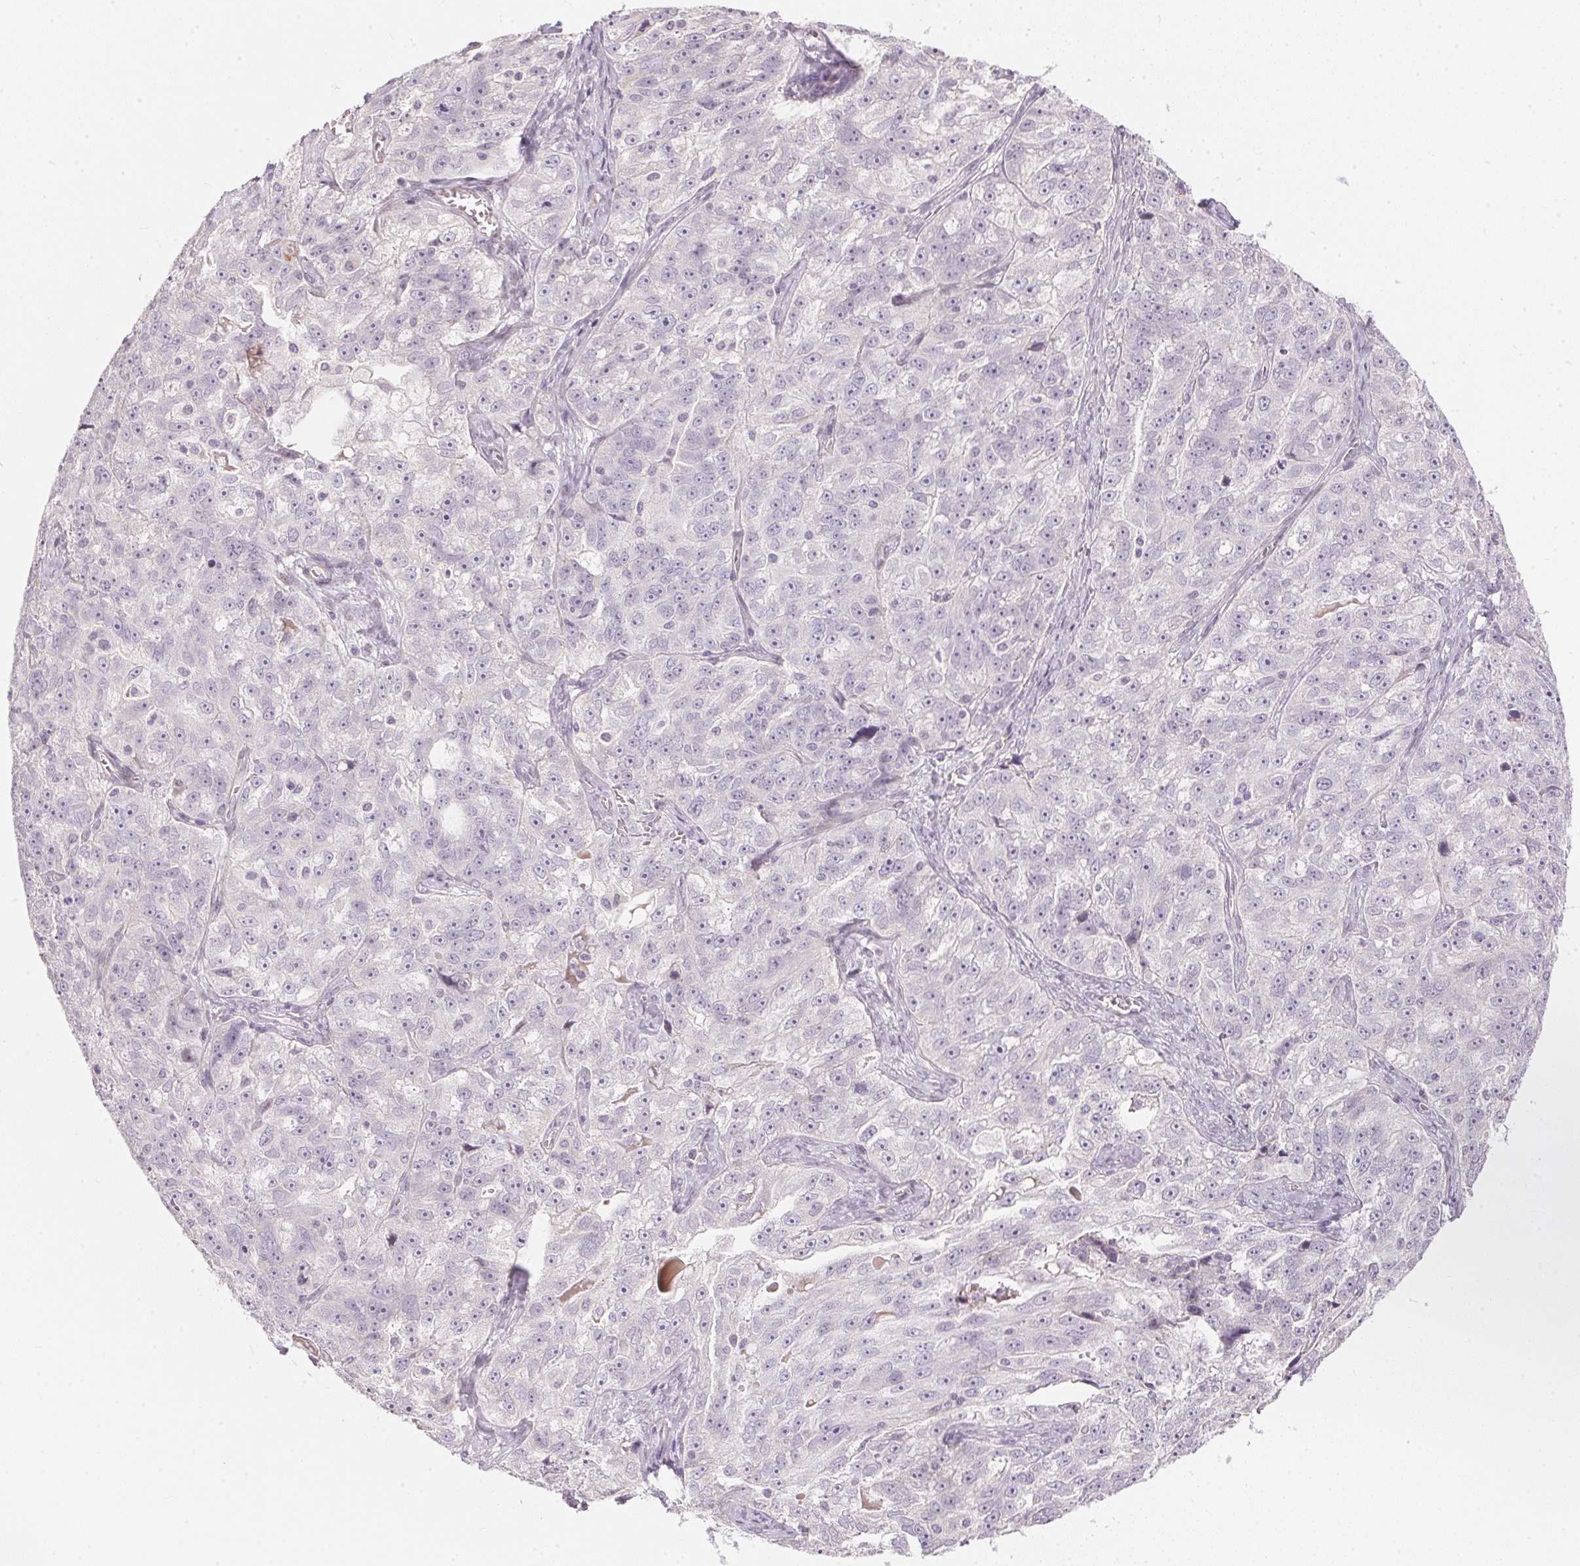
{"staining": {"intensity": "negative", "quantity": "none", "location": "none"}, "tissue": "ovarian cancer", "cell_type": "Tumor cells", "image_type": "cancer", "snomed": [{"axis": "morphology", "description": "Cystadenocarcinoma, serous, NOS"}, {"axis": "topography", "description": "Ovary"}], "caption": "This is a image of immunohistochemistry staining of ovarian cancer, which shows no positivity in tumor cells.", "gene": "GDAP1L1", "patient": {"sex": "female", "age": 51}}